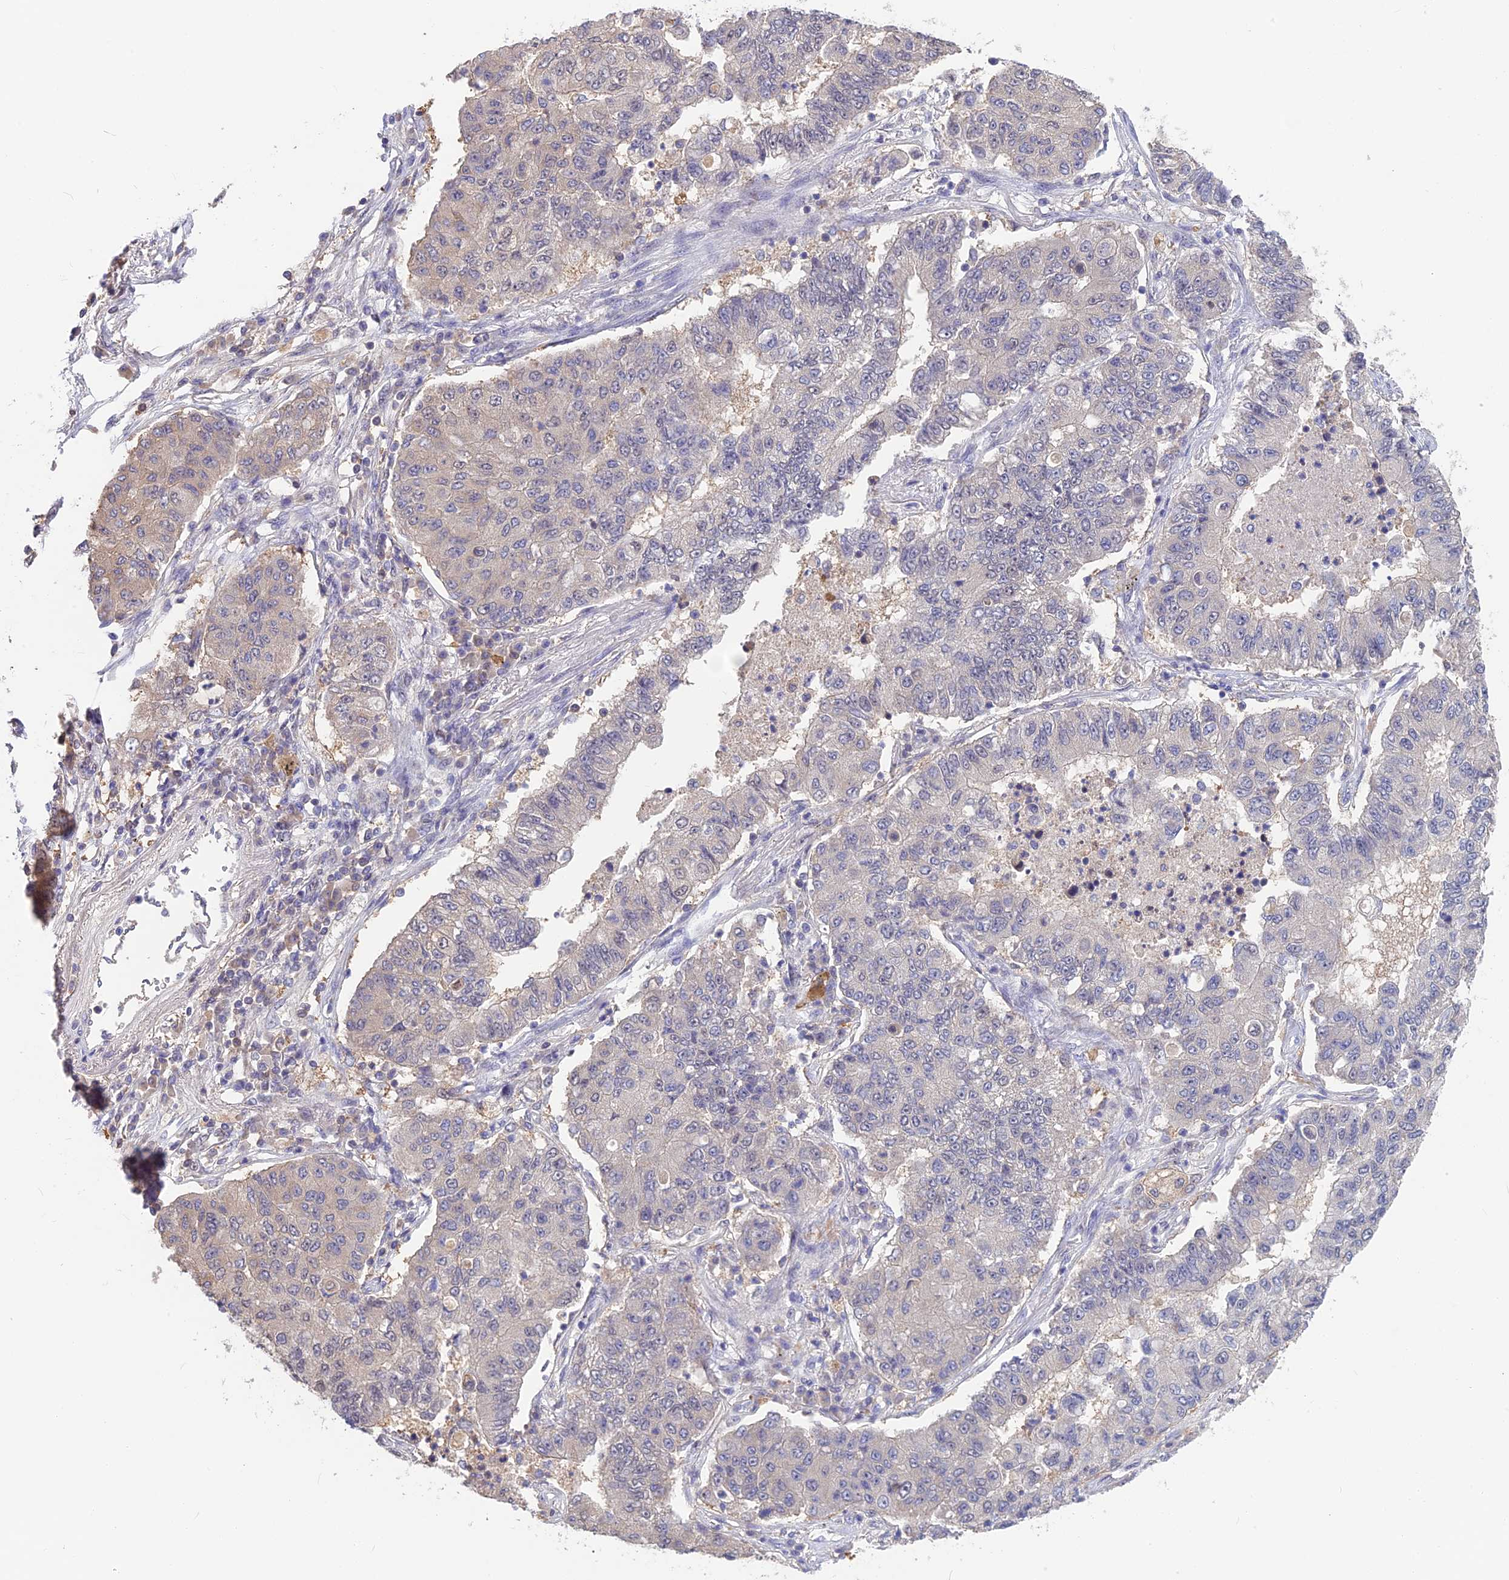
{"staining": {"intensity": "negative", "quantity": "none", "location": "none"}, "tissue": "lung cancer", "cell_type": "Tumor cells", "image_type": "cancer", "snomed": [{"axis": "morphology", "description": "Squamous cell carcinoma, NOS"}, {"axis": "topography", "description": "Lung"}], "caption": "IHC of lung cancer (squamous cell carcinoma) demonstrates no positivity in tumor cells. (Stains: DAB (3,3'-diaminobenzidine) immunohistochemistry (IHC) with hematoxylin counter stain, Microscopy: brightfield microscopy at high magnification).", "gene": "SNAP91", "patient": {"sex": "male", "age": 74}}